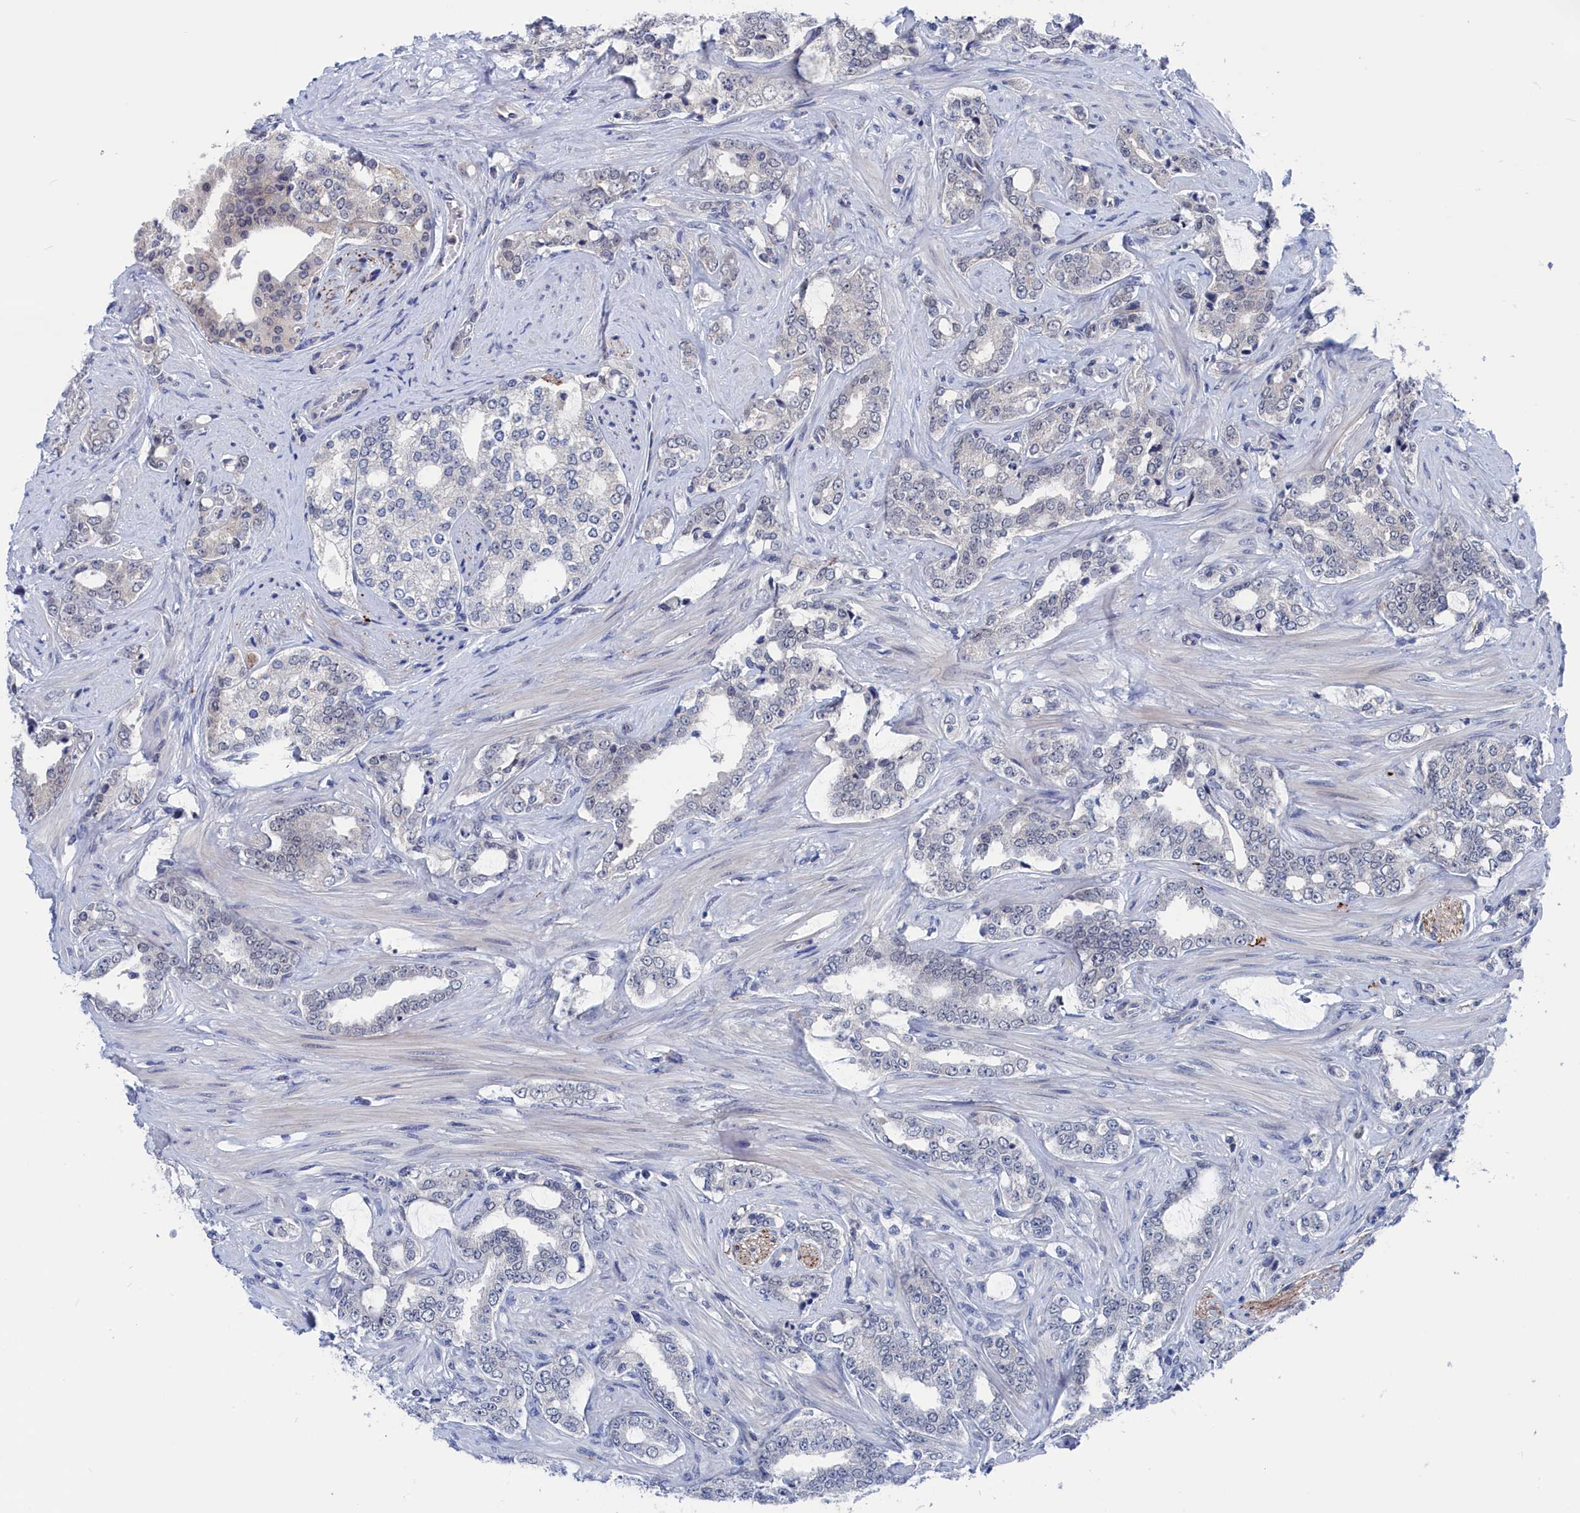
{"staining": {"intensity": "negative", "quantity": "none", "location": "none"}, "tissue": "prostate cancer", "cell_type": "Tumor cells", "image_type": "cancer", "snomed": [{"axis": "morphology", "description": "Adenocarcinoma, High grade"}, {"axis": "topography", "description": "Prostate"}], "caption": "Tumor cells are negative for brown protein staining in adenocarcinoma (high-grade) (prostate).", "gene": "MARCHF3", "patient": {"sex": "male", "age": 64}}